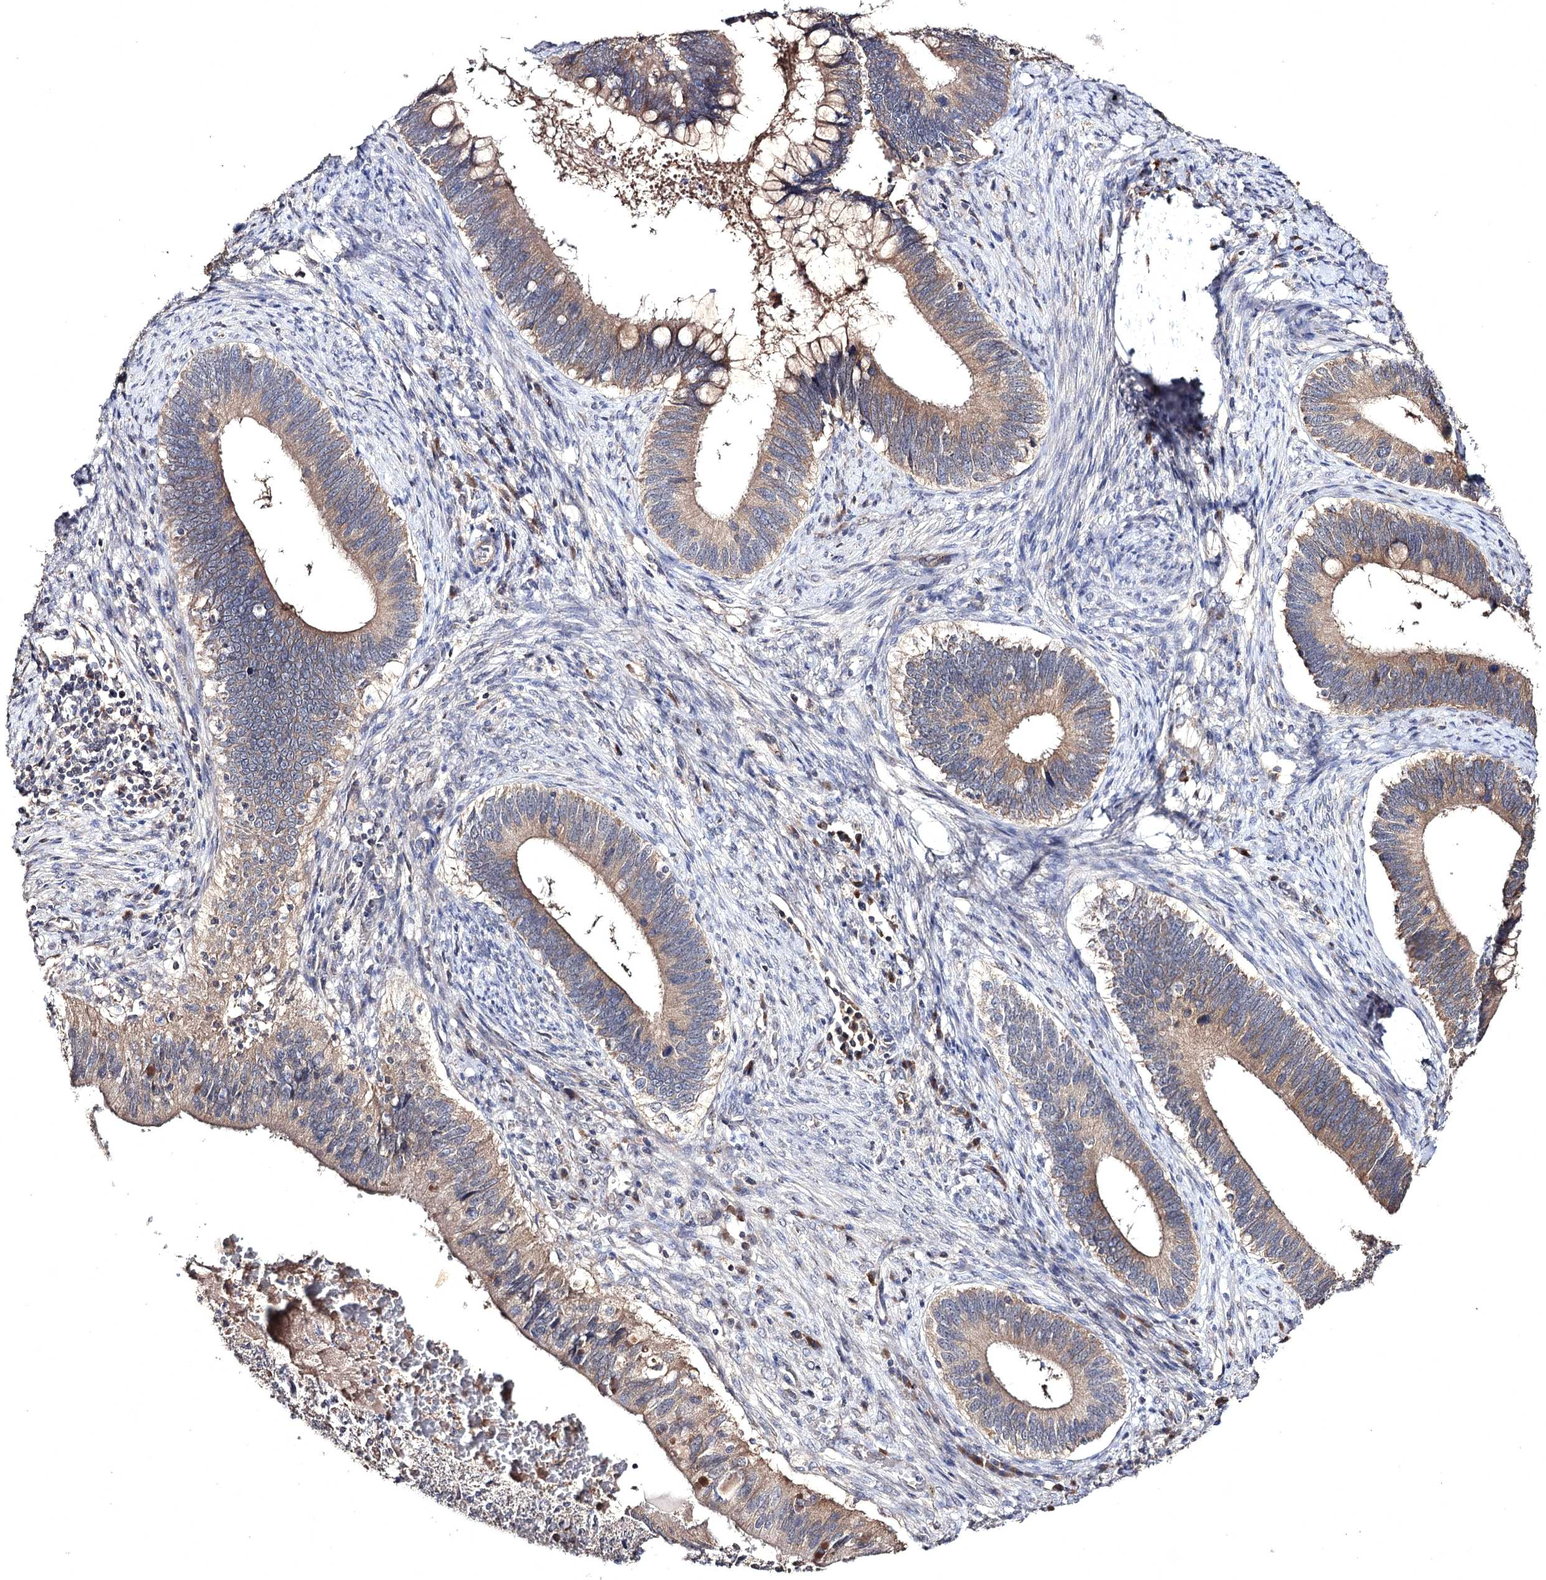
{"staining": {"intensity": "moderate", "quantity": "25%-75%", "location": "cytoplasmic/membranous"}, "tissue": "cervical cancer", "cell_type": "Tumor cells", "image_type": "cancer", "snomed": [{"axis": "morphology", "description": "Adenocarcinoma, NOS"}, {"axis": "topography", "description": "Cervix"}], "caption": "Immunohistochemical staining of human cervical cancer demonstrates medium levels of moderate cytoplasmic/membranous protein staining in approximately 25%-75% of tumor cells. The protein of interest is shown in brown color, while the nuclei are stained blue.", "gene": "SEMA4G", "patient": {"sex": "female", "age": 42}}